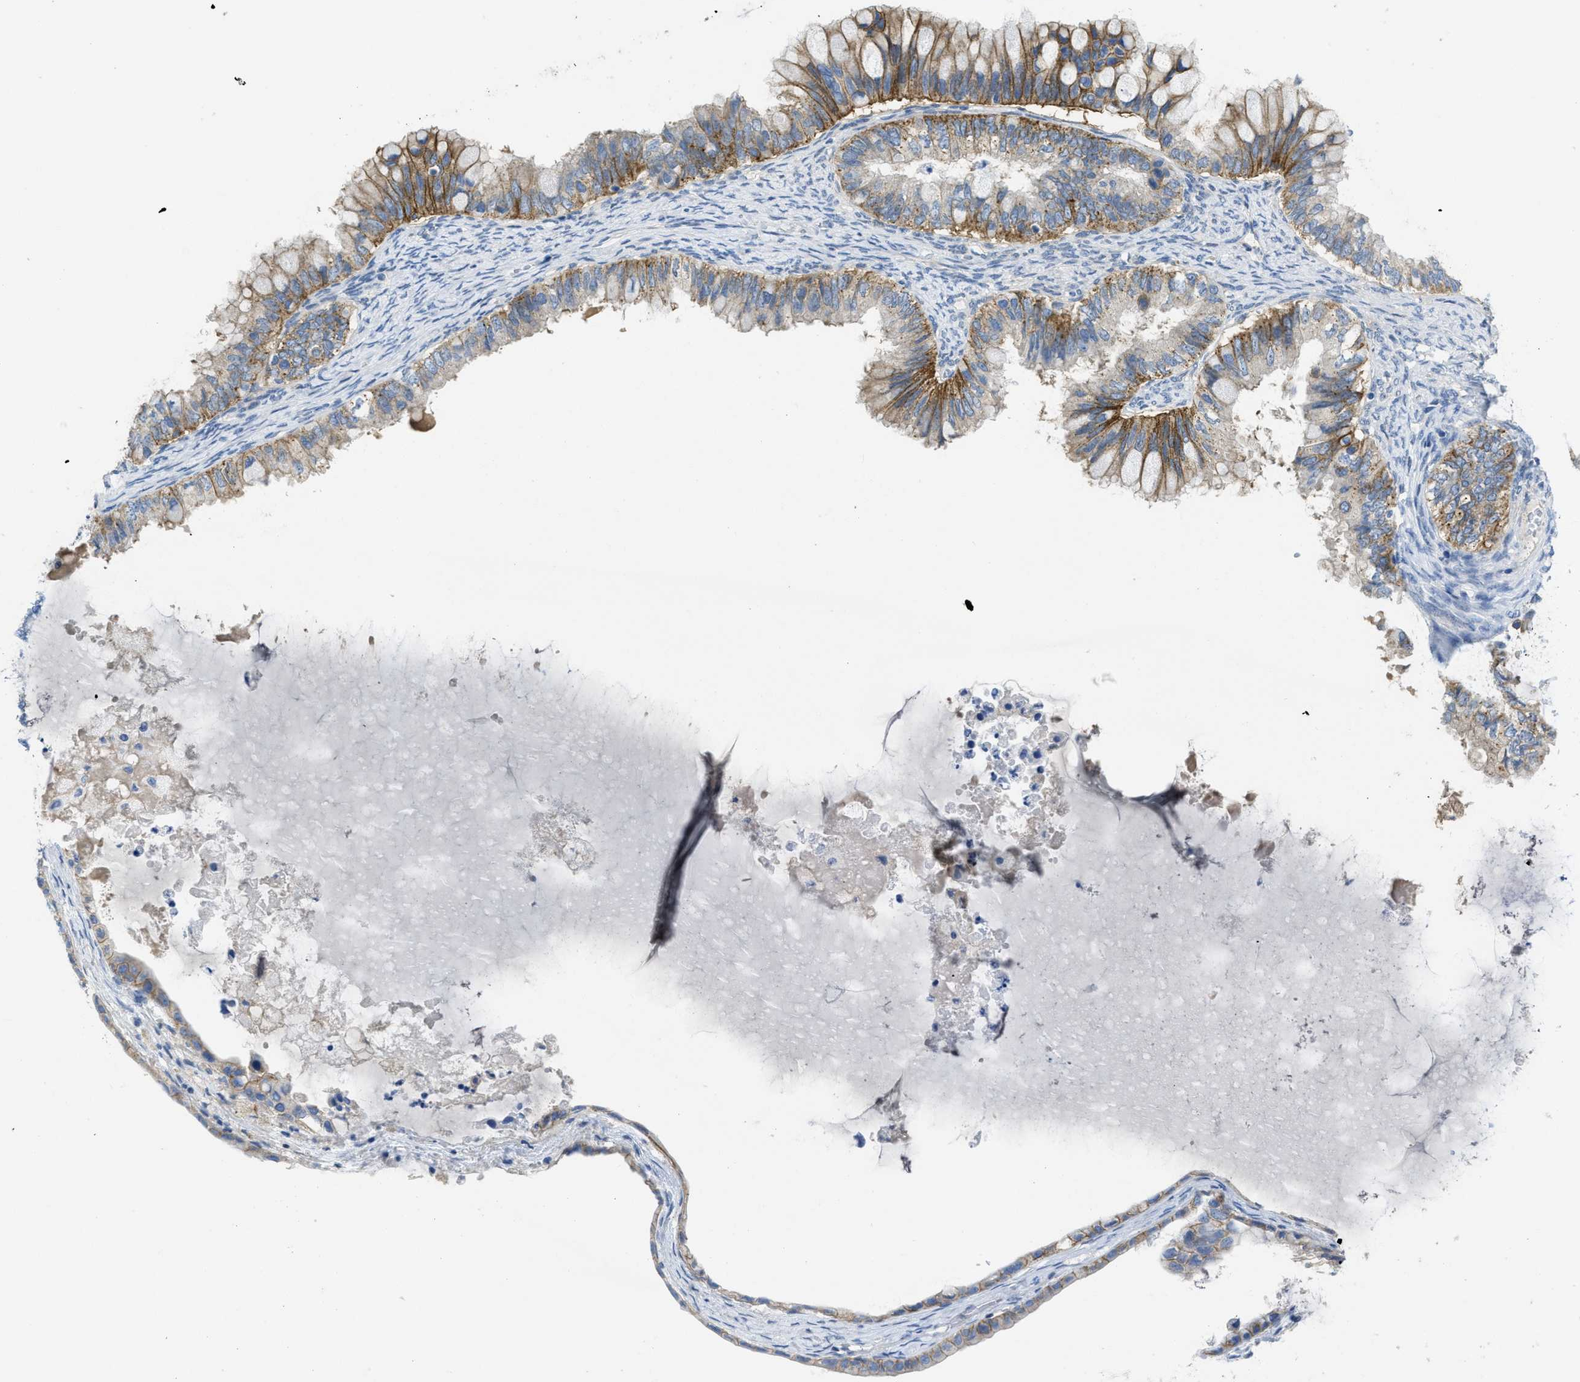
{"staining": {"intensity": "moderate", "quantity": ">75%", "location": "cytoplasmic/membranous"}, "tissue": "ovarian cancer", "cell_type": "Tumor cells", "image_type": "cancer", "snomed": [{"axis": "morphology", "description": "Cystadenocarcinoma, mucinous, NOS"}, {"axis": "topography", "description": "Ovary"}], "caption": "Ovarian mucinous cystadenocarcinoma stained for a protein shows moderate cytoplasmic/membranous positivity in tumor cells.", "gene": "CNNM4", "patient": {"sex": "female", "age": 80}}